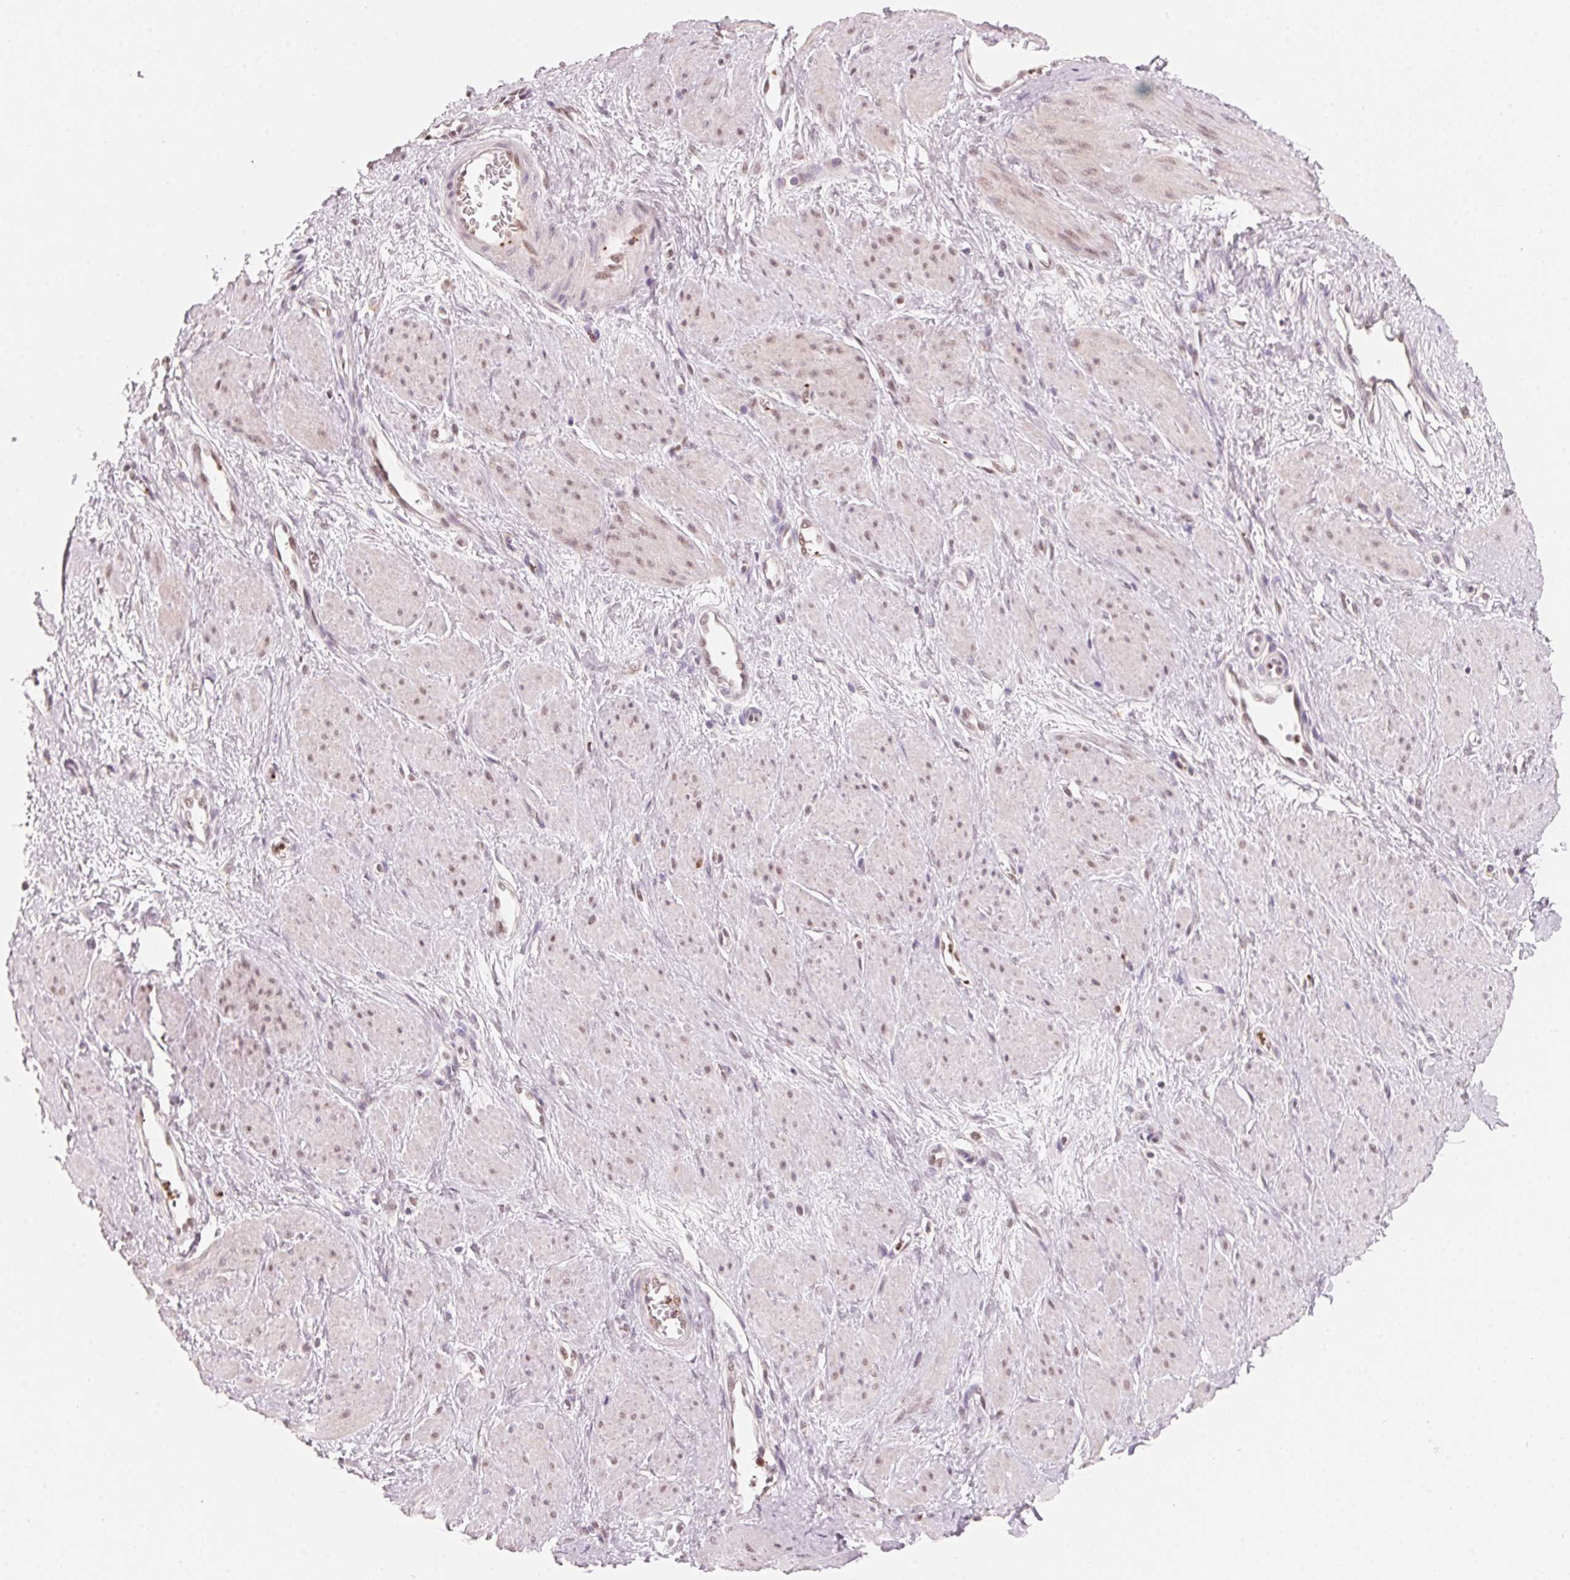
{"staining": {"intensity": "weak", "quantity": "25%-75%", "location": "nuclear"}, "tissue": "smooth muscle", "cell_type": "Smooth muscle cells", "image_type": "normal", "snomed": [{"axis": "morphology", "description": "Normal tissue, NOS"}, {"axis": "topography", "description": "Smooth muscle"}, {"axis": "topography", "description": "Uterus"}], "caption": "DAB (3,3'-diaminobenzidine) immunohistochemical staining of normal human smooth muscle shows weak nuclear protein staining in approximately 25%-75% of smooth muscle cells.", "gene": "ARHGAP22", "patient": {"sex": "female", "age": 39}}